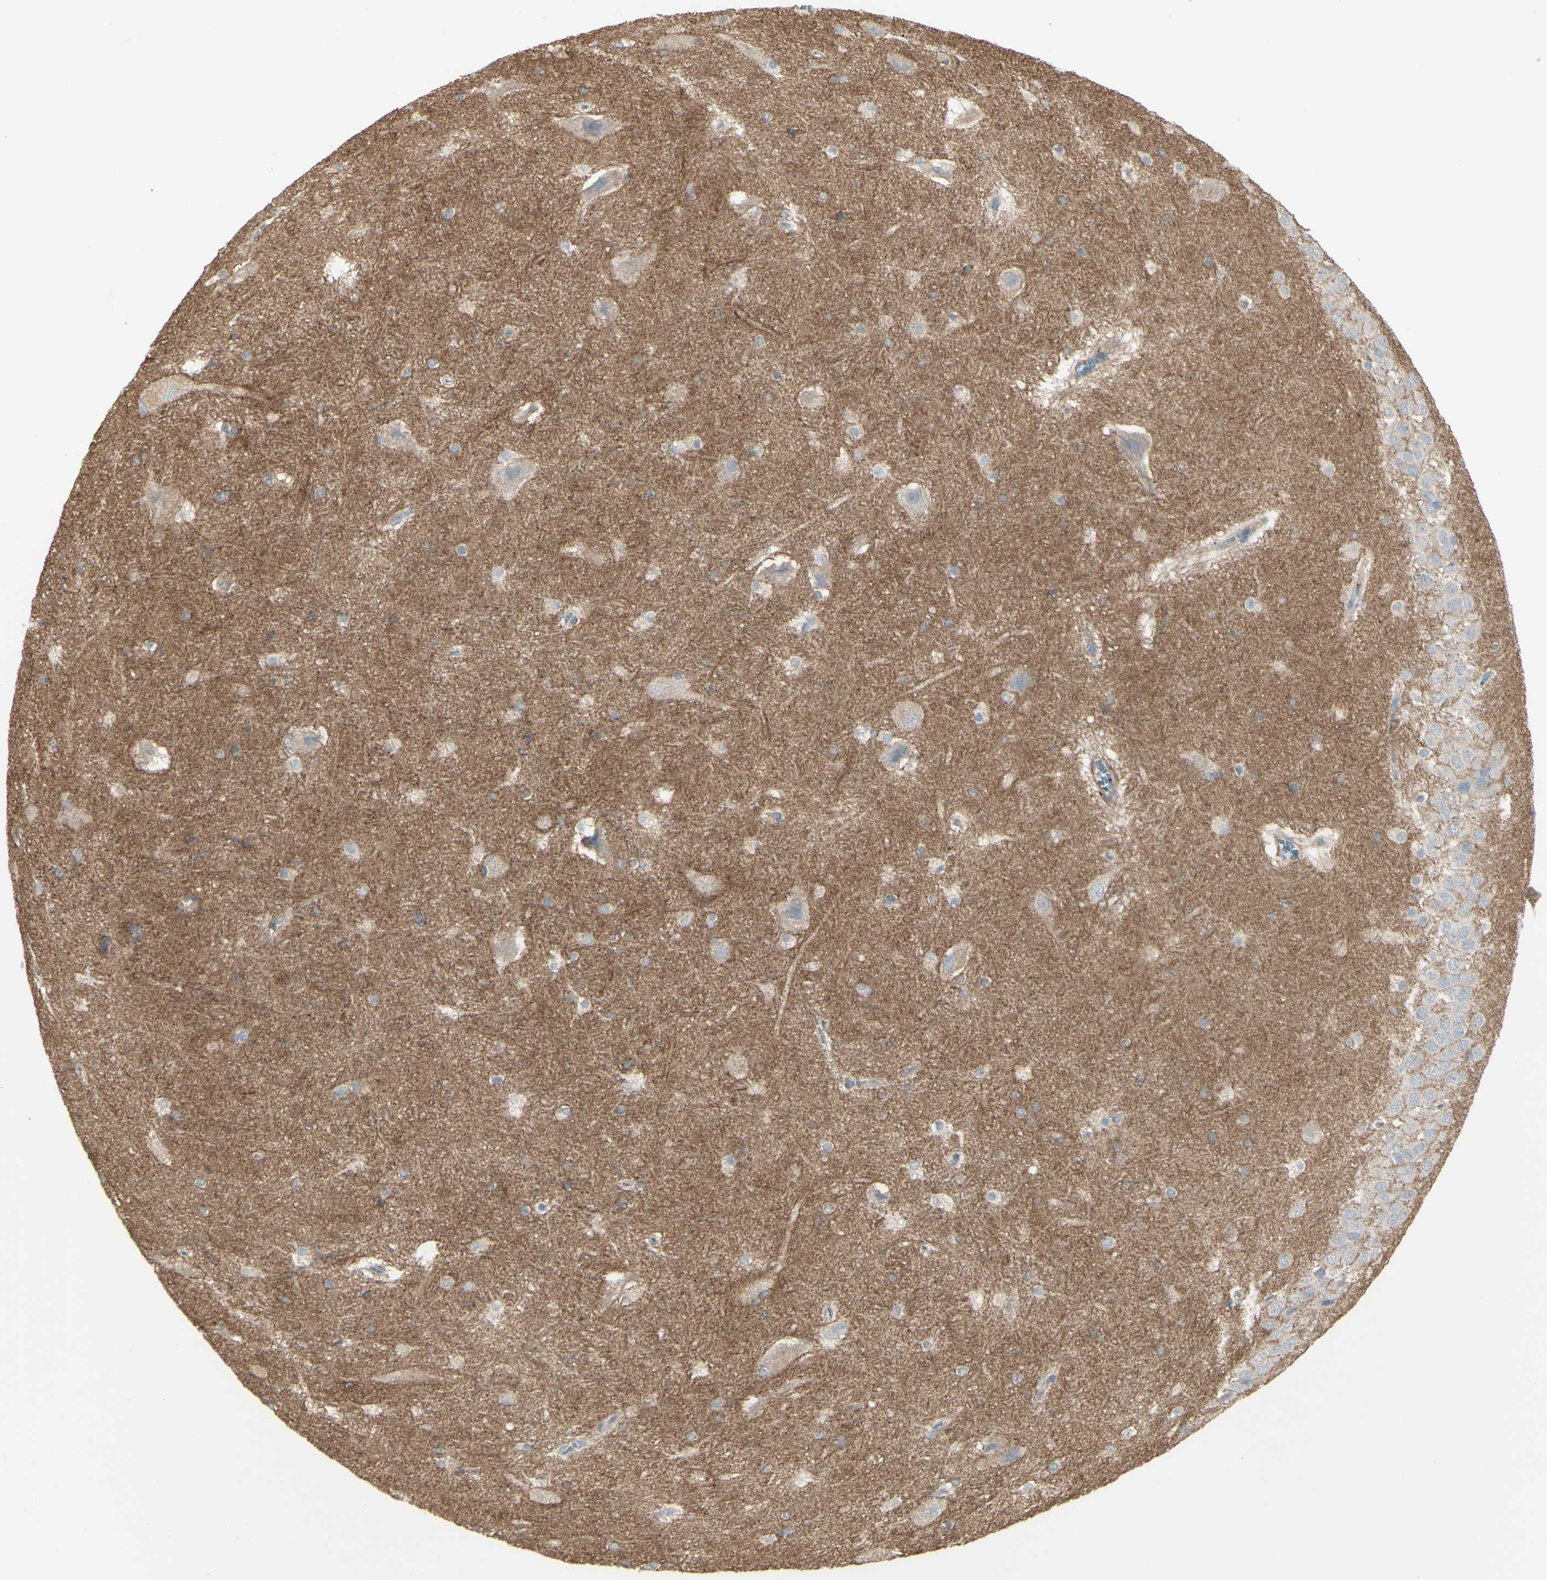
{"staining": {"intensity": "negative", "quantity": "none", "location": "none"}, "tissue": "hippocampus", "cell_type": "Glial cells", "image_type": "normal", "snomed": [{"axis": "morphology", "description": "Normal tissue, NOS"}, {"axis": "topography", "description": "Hippocampus"}], "caption": "High magnification brightfield microscopy of benign hippocampus stained with DAB (brown) and counterstained with hematoxylin (blue): glial cells show no significant expression. (Brightfield microscopy of DAB immunohistochemistry at high magnification).", "gene": "CD276", "patient": {"sex": "female", "age": 19}}